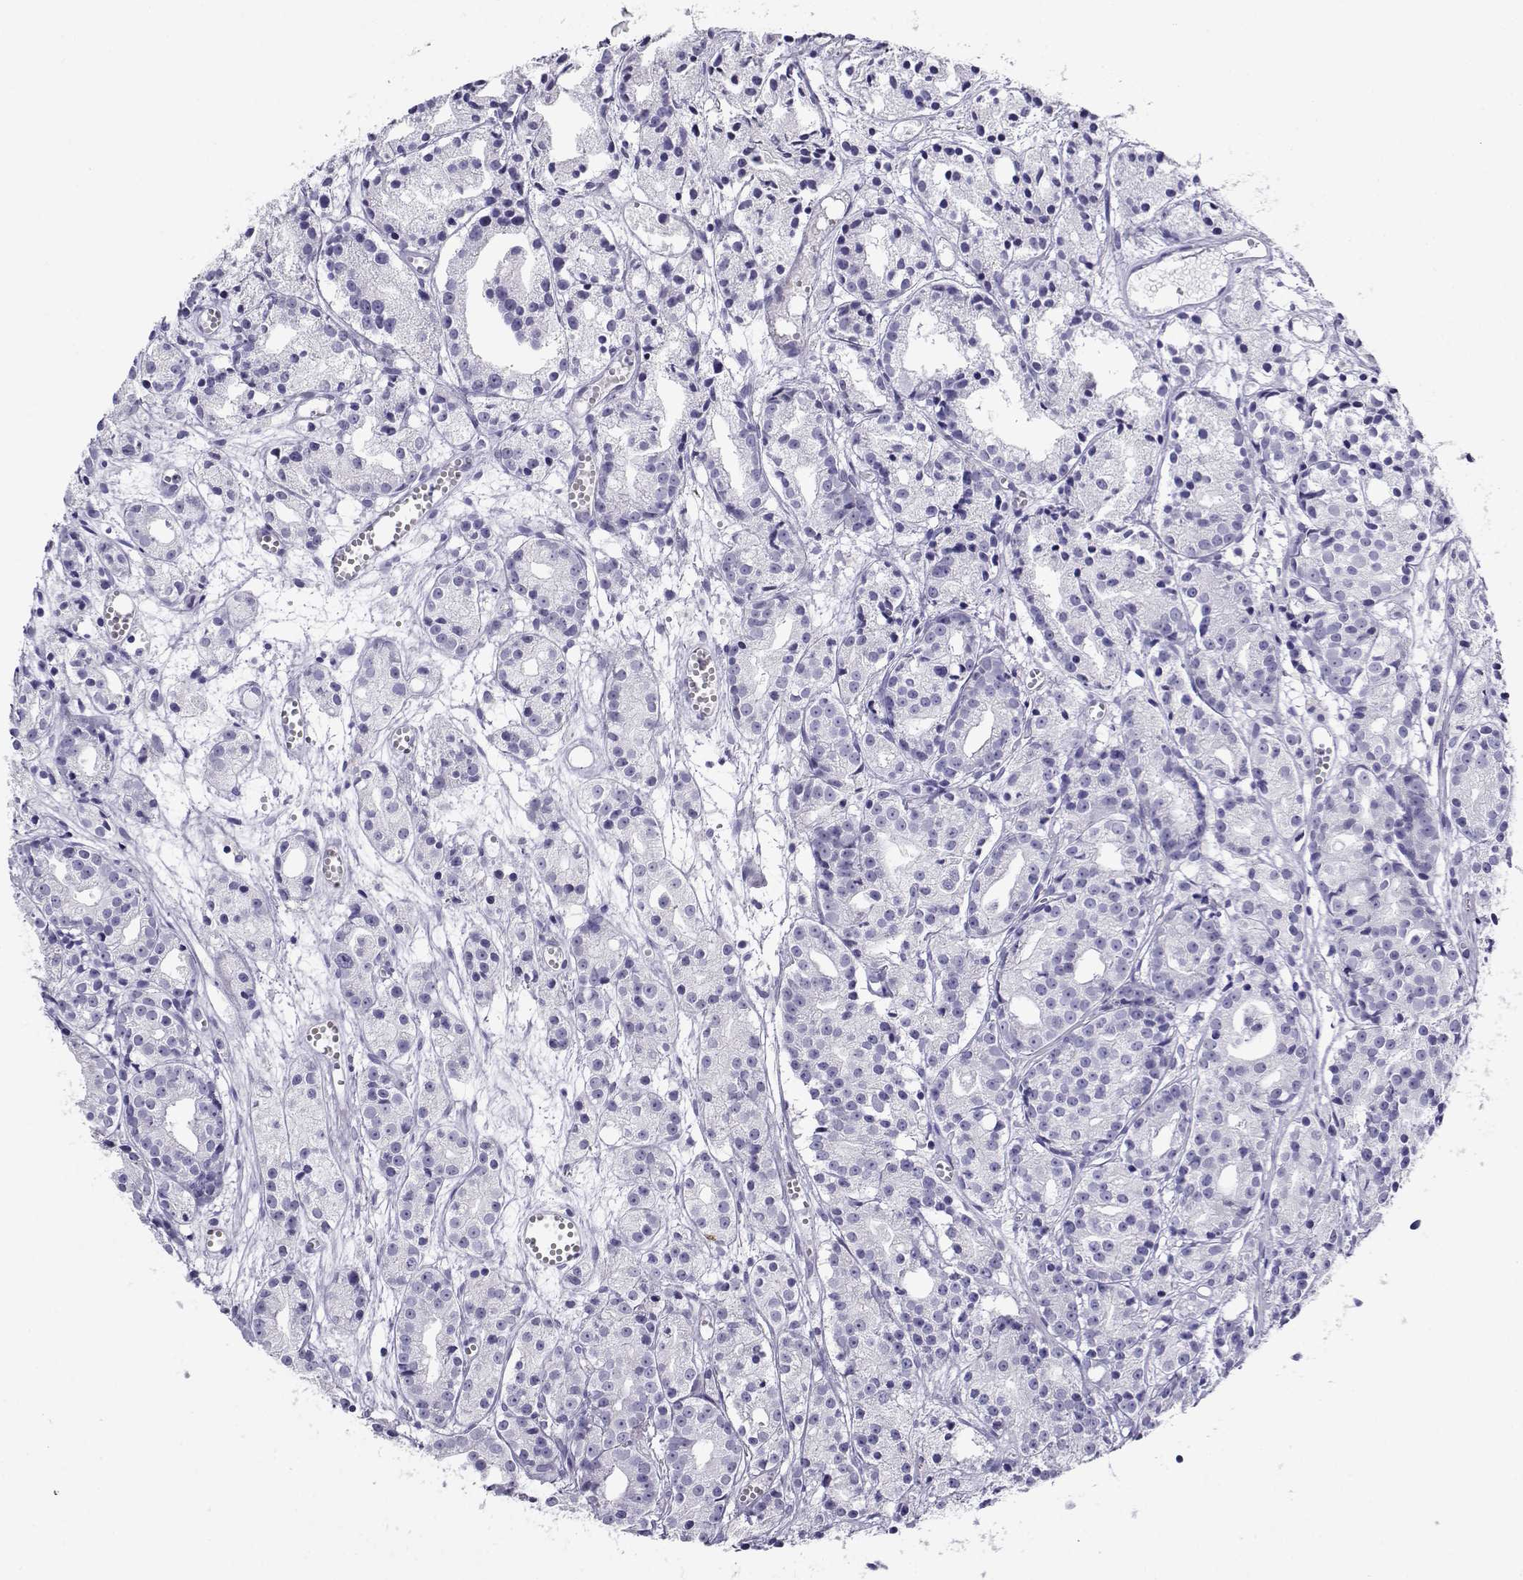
{"staining": {"intensity": "negative", "quantity": "none", "location": "none"}, "tissue": "prostate cancer", "cell_type": "Tumor cells", "image_type": "cancer", "snomed": [{"axis": "morphology", "description": "Adenocarcinoma, Medium grade"}, {"axis": "topography", "description": "Prostate"}], "caption": "IHC photomicrograph of neoplastic tissue: prostate cancer stained with DAB exhibits no significant protein expression in tumor cells.", "gene": "RHOXF2", "patient": {"sex": "male", "age": 74}}